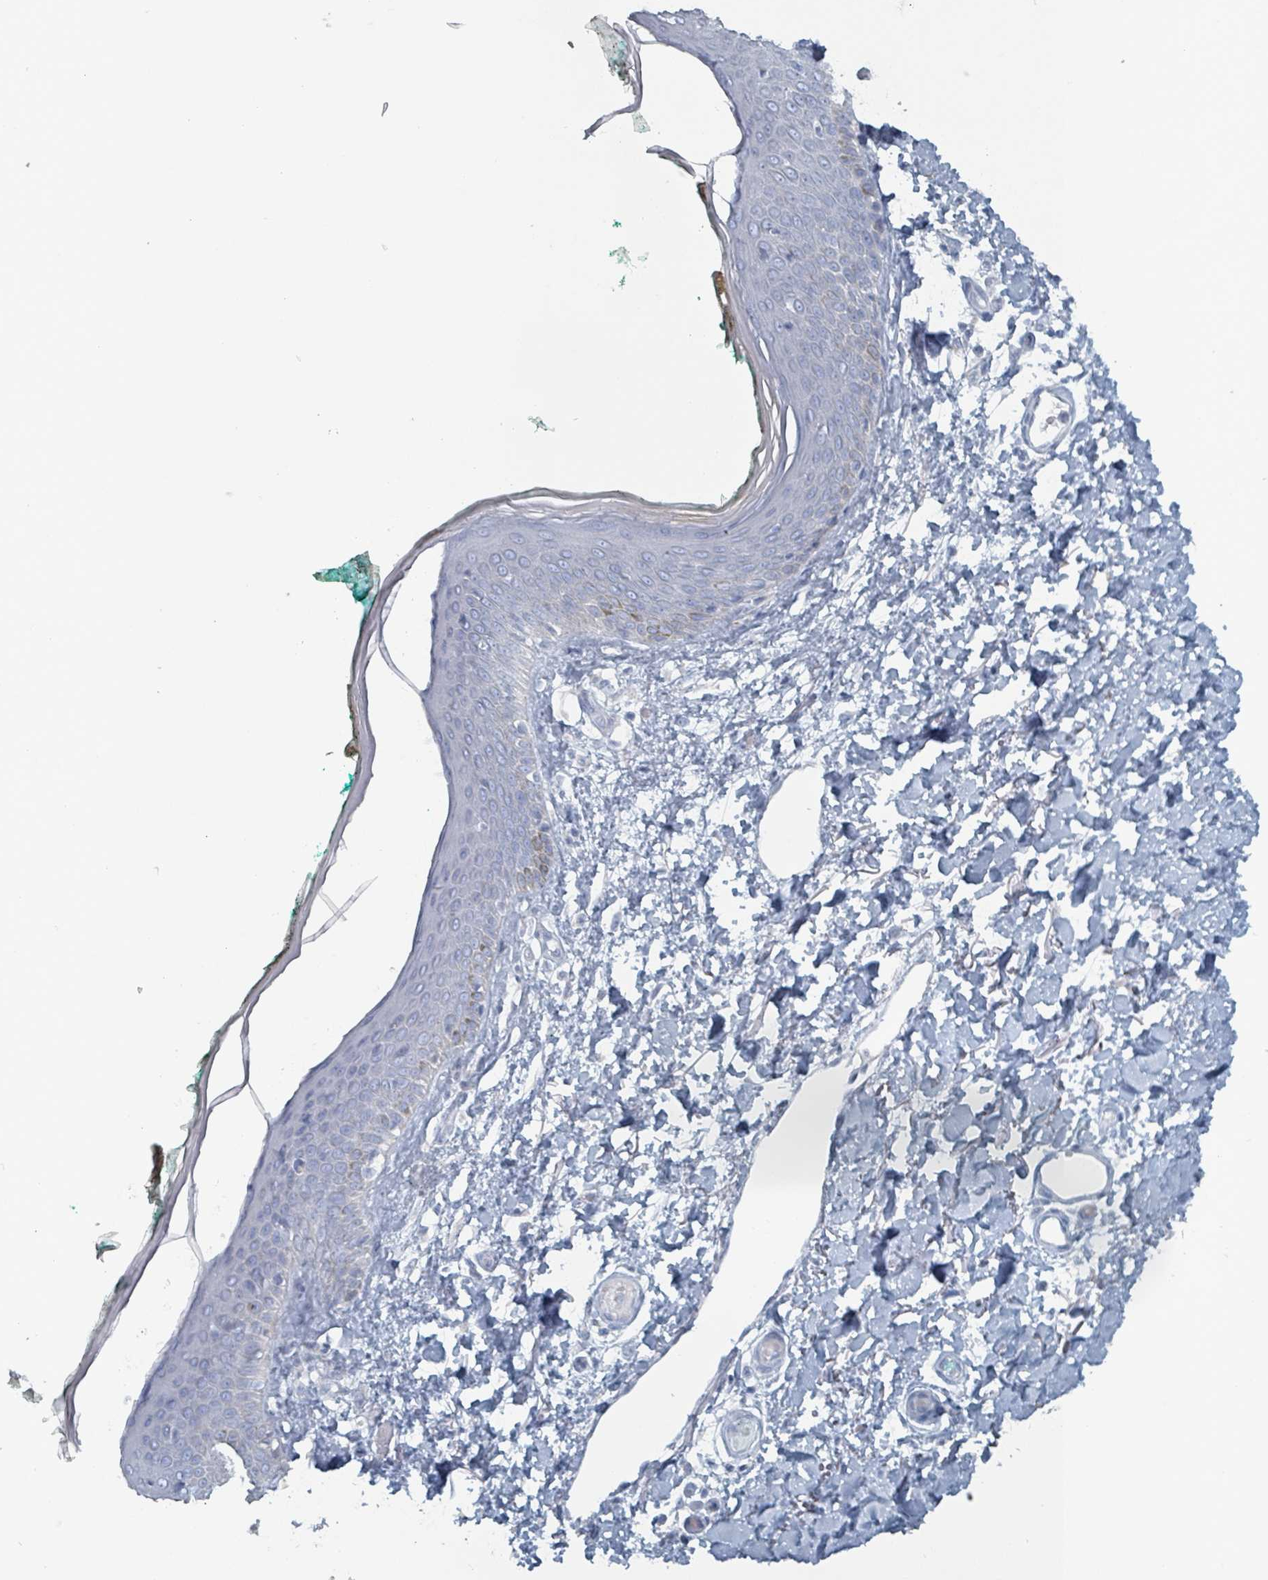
{"staining": {"intensity": "negative", "quantity": "none", "location": "none"}, "tissue": "skin", "cell_type": "Fibroblasts", "image_type": "normal", "snomed": [{"axis": "morphology", "description": "Normal tissue, NOS"}, {"axis": "morphology", "description": "Malignant melanoma, NOS"}, {"axis": "topography", "description": "Skin"}], "caption": "An image of skin stained for a protein displays no brown staining in fibroblasts.", "gene": "HEATR5A", "patient": {"sex": "male", "age": 62}}